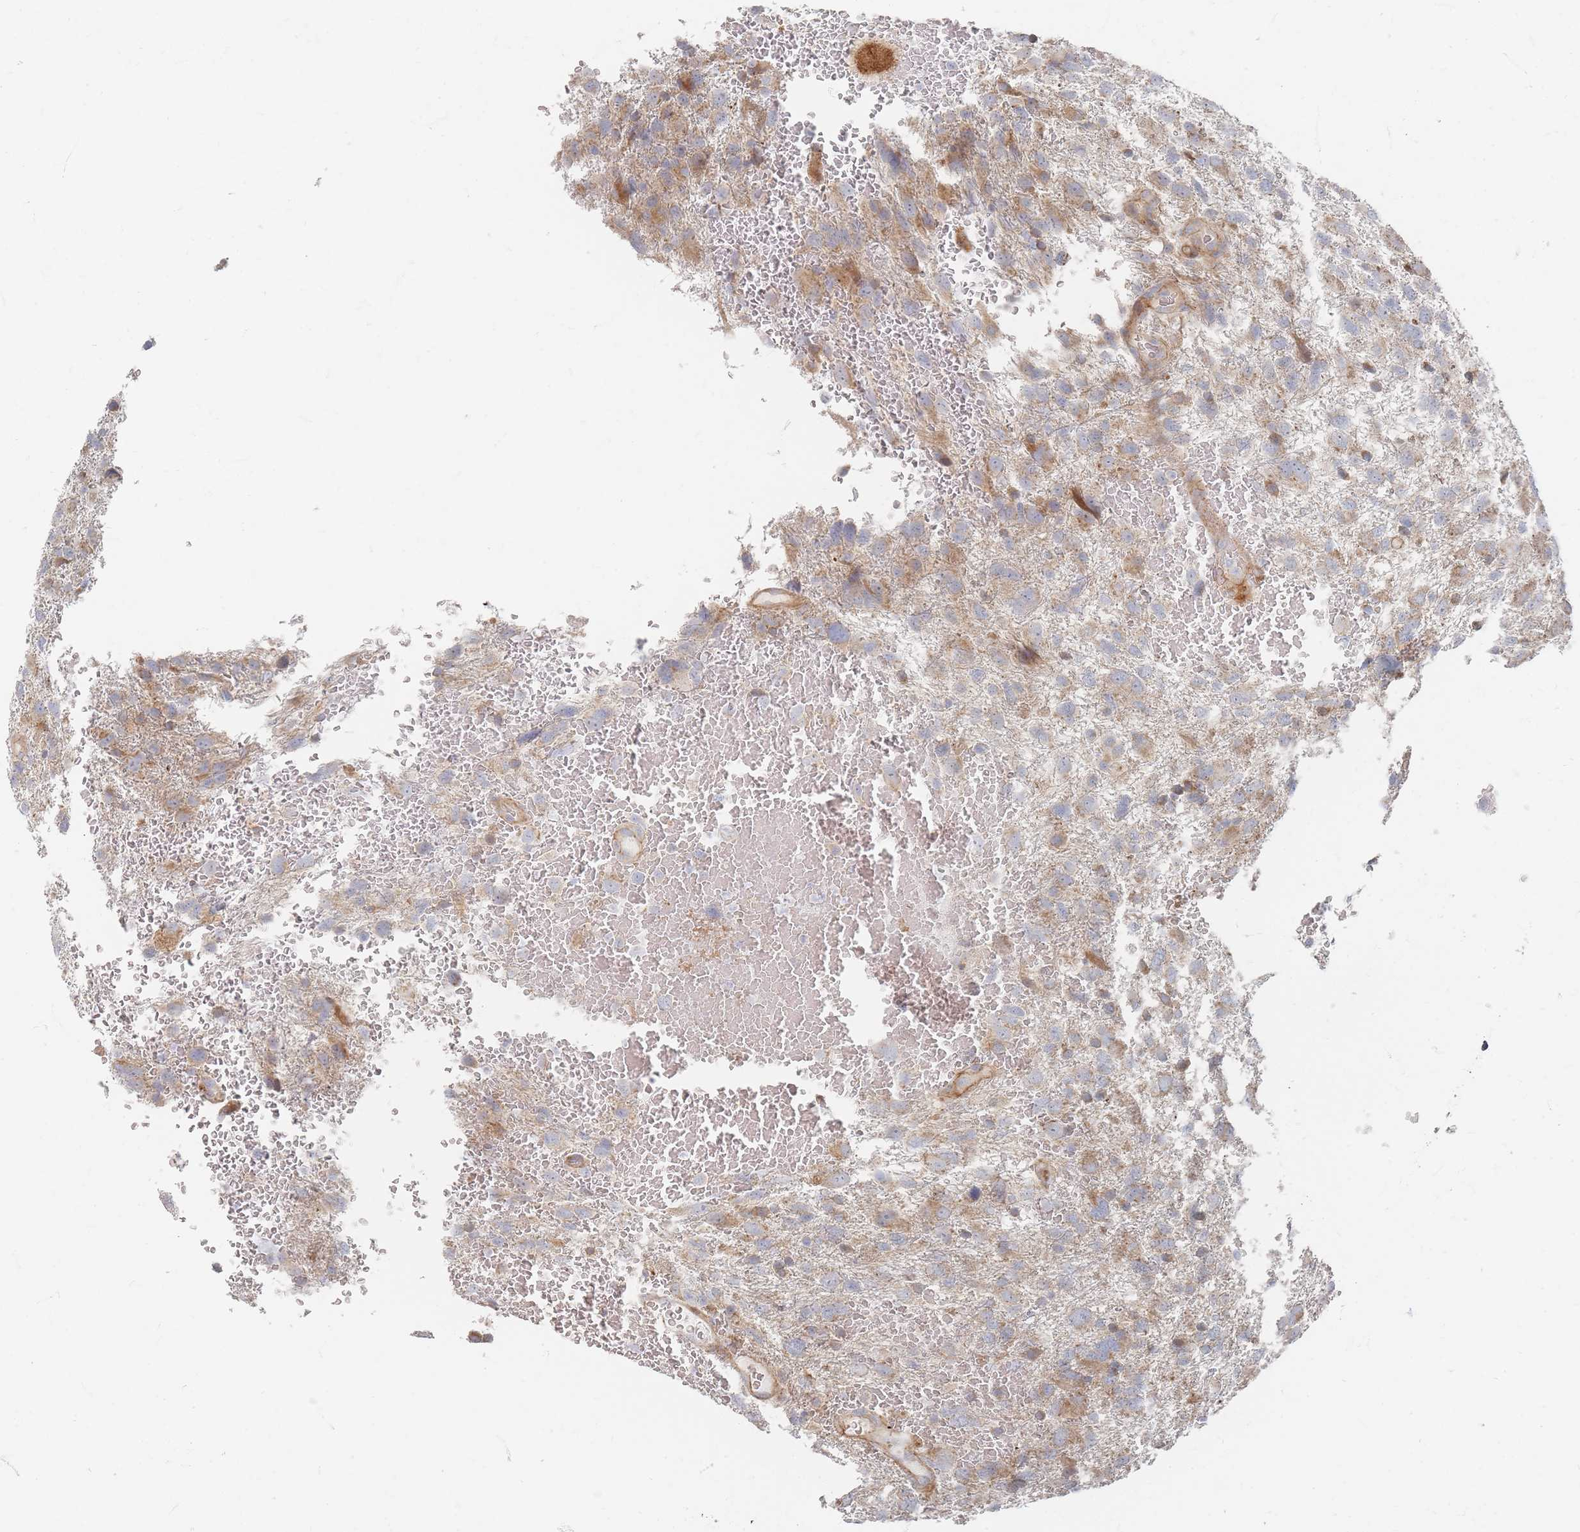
{"staining": {"intensity": "moderate", "quantity": "<25%", "location": "cytoplasmic/membranous"}, "tissue": "glioma", "cell_type": "Tumor cells", "image_type": "cancer", "snomed": [{"axis": "morphology", "description": "Glioma, malignant, High grade"}, {"axis": "topography", "description": "Brain"}], "caption": "This micrograph demonstrates immunohistochemistry (IHC) staining of high-grade glioma (malignant), with low moderate cytoplasmic/membranous staining in about <25% of tumor cells.", "gene": "ZNF852", "patient": {"sex": "male", "age": 61}}